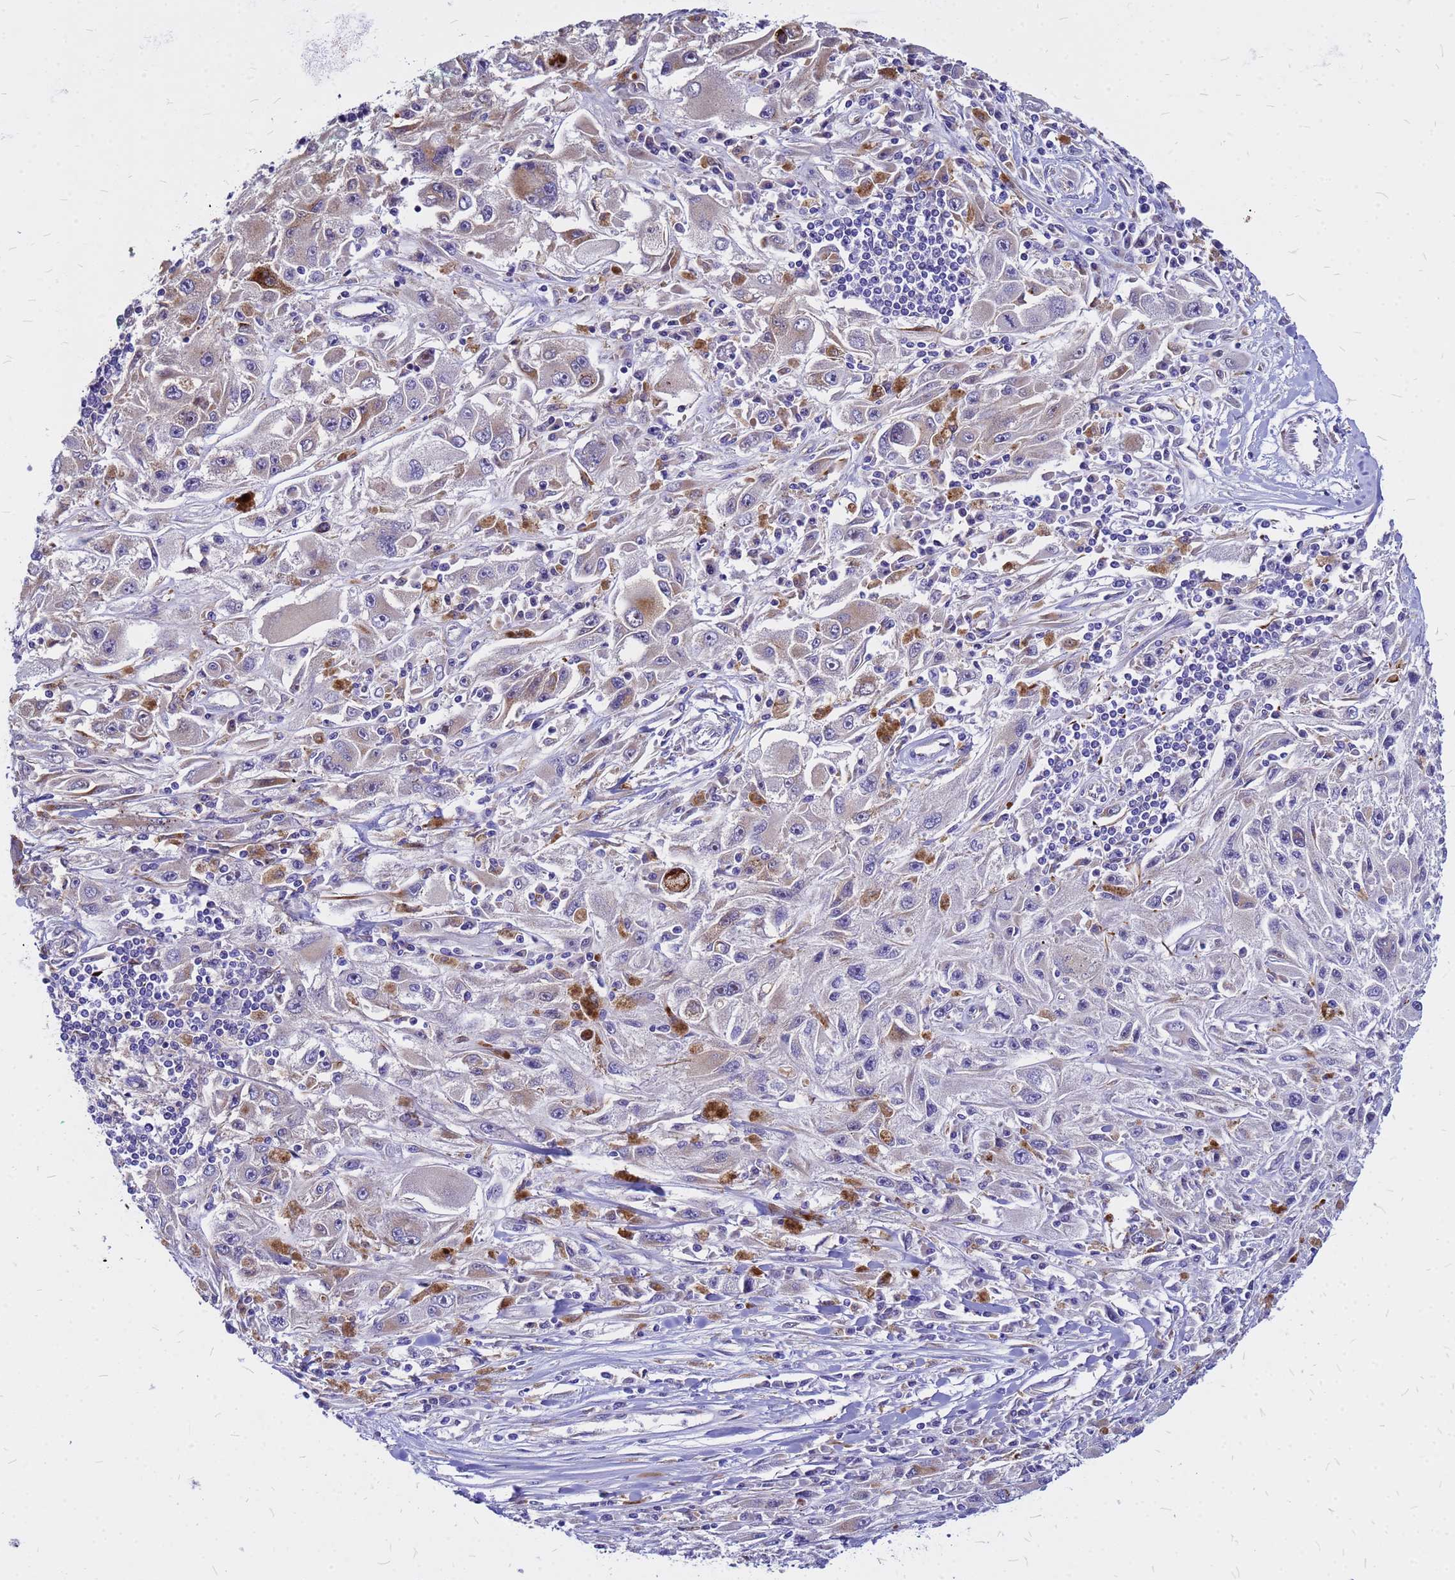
{"staining": {"intensity": "weak", "quantity": "<25%", "location": "cytoplasmic/membranous"}, "tissue": "melanoma", "cell_type": "Tumor cells", "image_type": "cancer", "snomed": [{"axis": "morphology", "description": "Malignant melanoma, Metastatic site"}, {"axis": "topography", "description": "Skin"}], "caption": "Tumor cells are negative for brown protein staining in malignant melanoma (metastatic site).", "gene": "NOSTRIN", "patient": {"sex": "male", "age": 53}}